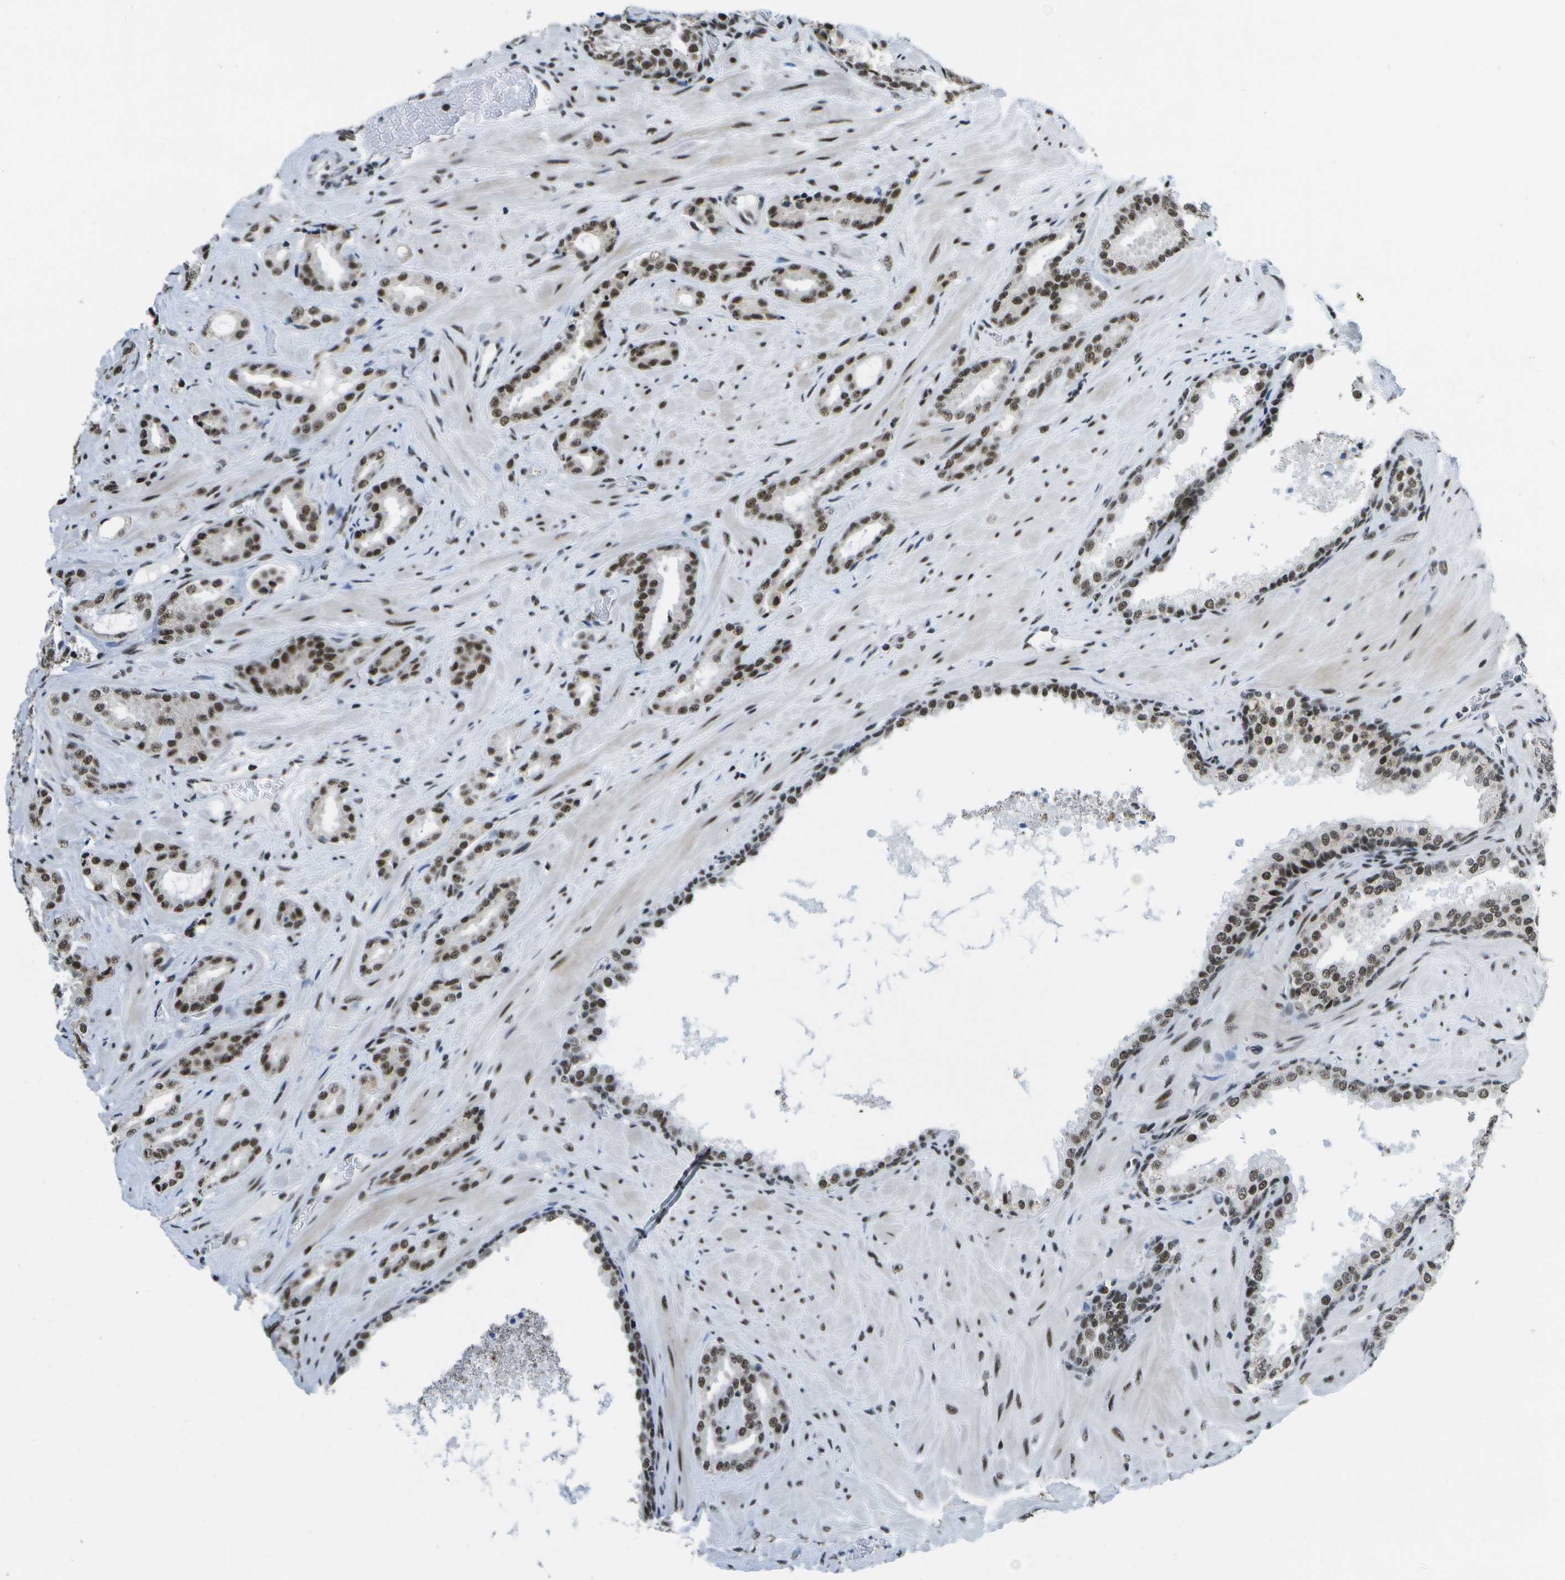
{"staining": {"intensity": "strong", "quantity": ">75%", "location": "nuclear"}, "tissue": "prostate cancer", "cell_type": "Tumor cells", "image_type": "cancer", "snomed": [{"axis": "morphology", "description": "Adenocarcinoma, High grade"}, {"axis": "topography", "description": "Prostate"}], "caption": "DAB (3,3'-diaminobenzidine) immunohistochemical staining of prostate high-grade adenocarcinoma exhibits strong nuclear protein staining in approximately >75% of tumor cells.", "gene": "NSRP1", "patient": {"sex": "male", "age": 64}}